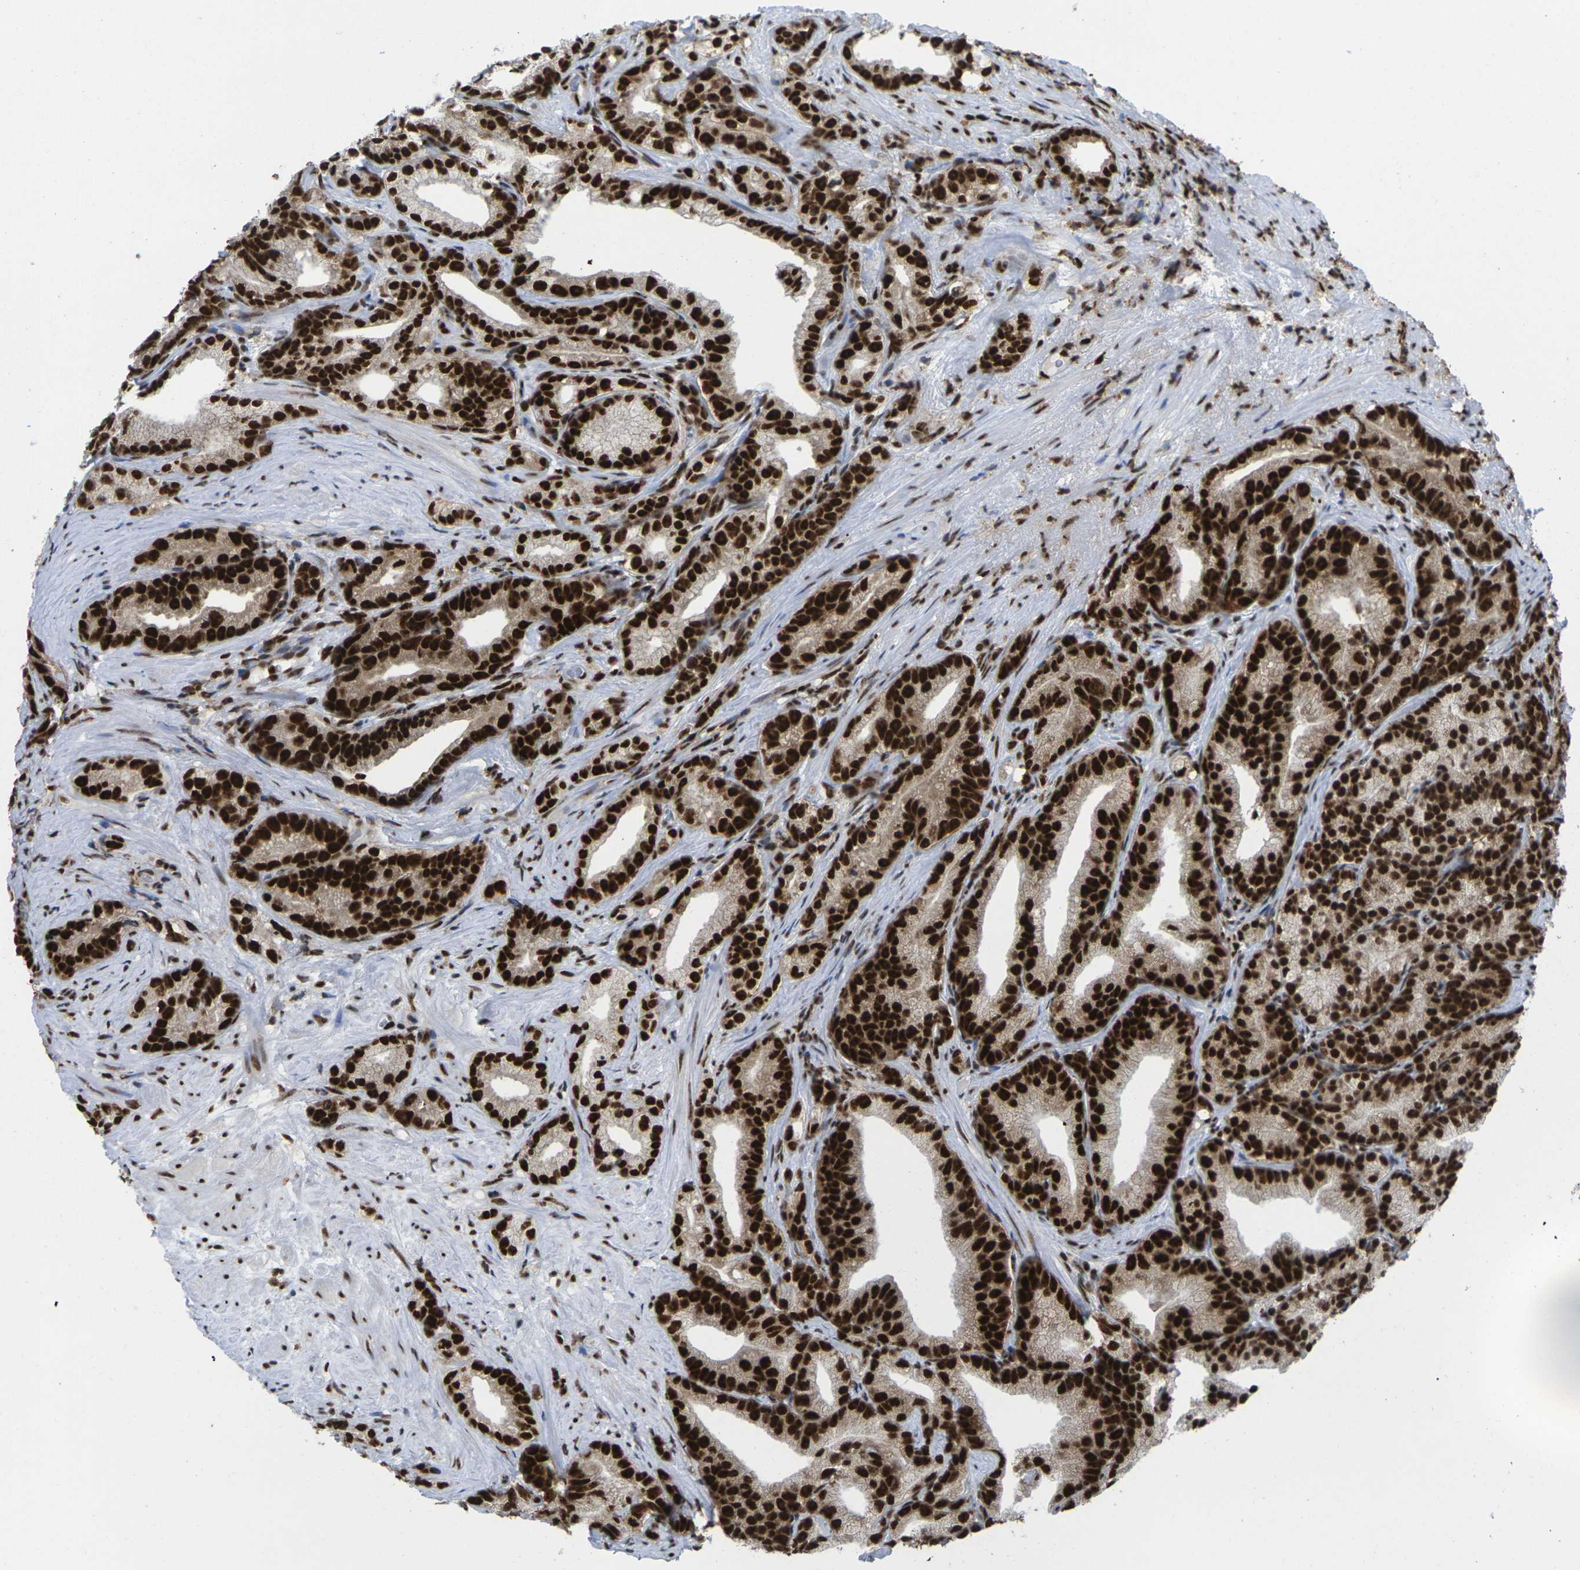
{"staining": {"intensity": "strong", "quantity": ">75%", "location": "nuclear"}, "tissue": "prostate cancer", "cell_type": "Tumor cells", "image_type": "cancer", "snomed": [{"axis": "morphology", "description": "Adenocarcinoma, Low grade"}, {"axis": "topography", "description": "Prostate"}], "caption": "Immunohistochemistry staining of prostate low-grade adenocarcinoma, which reveals high levels of strong nuclear staining in about >75% of tumor cells indicating strong nuclear protein positivity. The staining was performed using DAB (brown) for protein detection and nuclei were counterstained in hematoxylin (blue).", "gene": "MAGOH", "patient": {"sex": "male", "age": 89}}